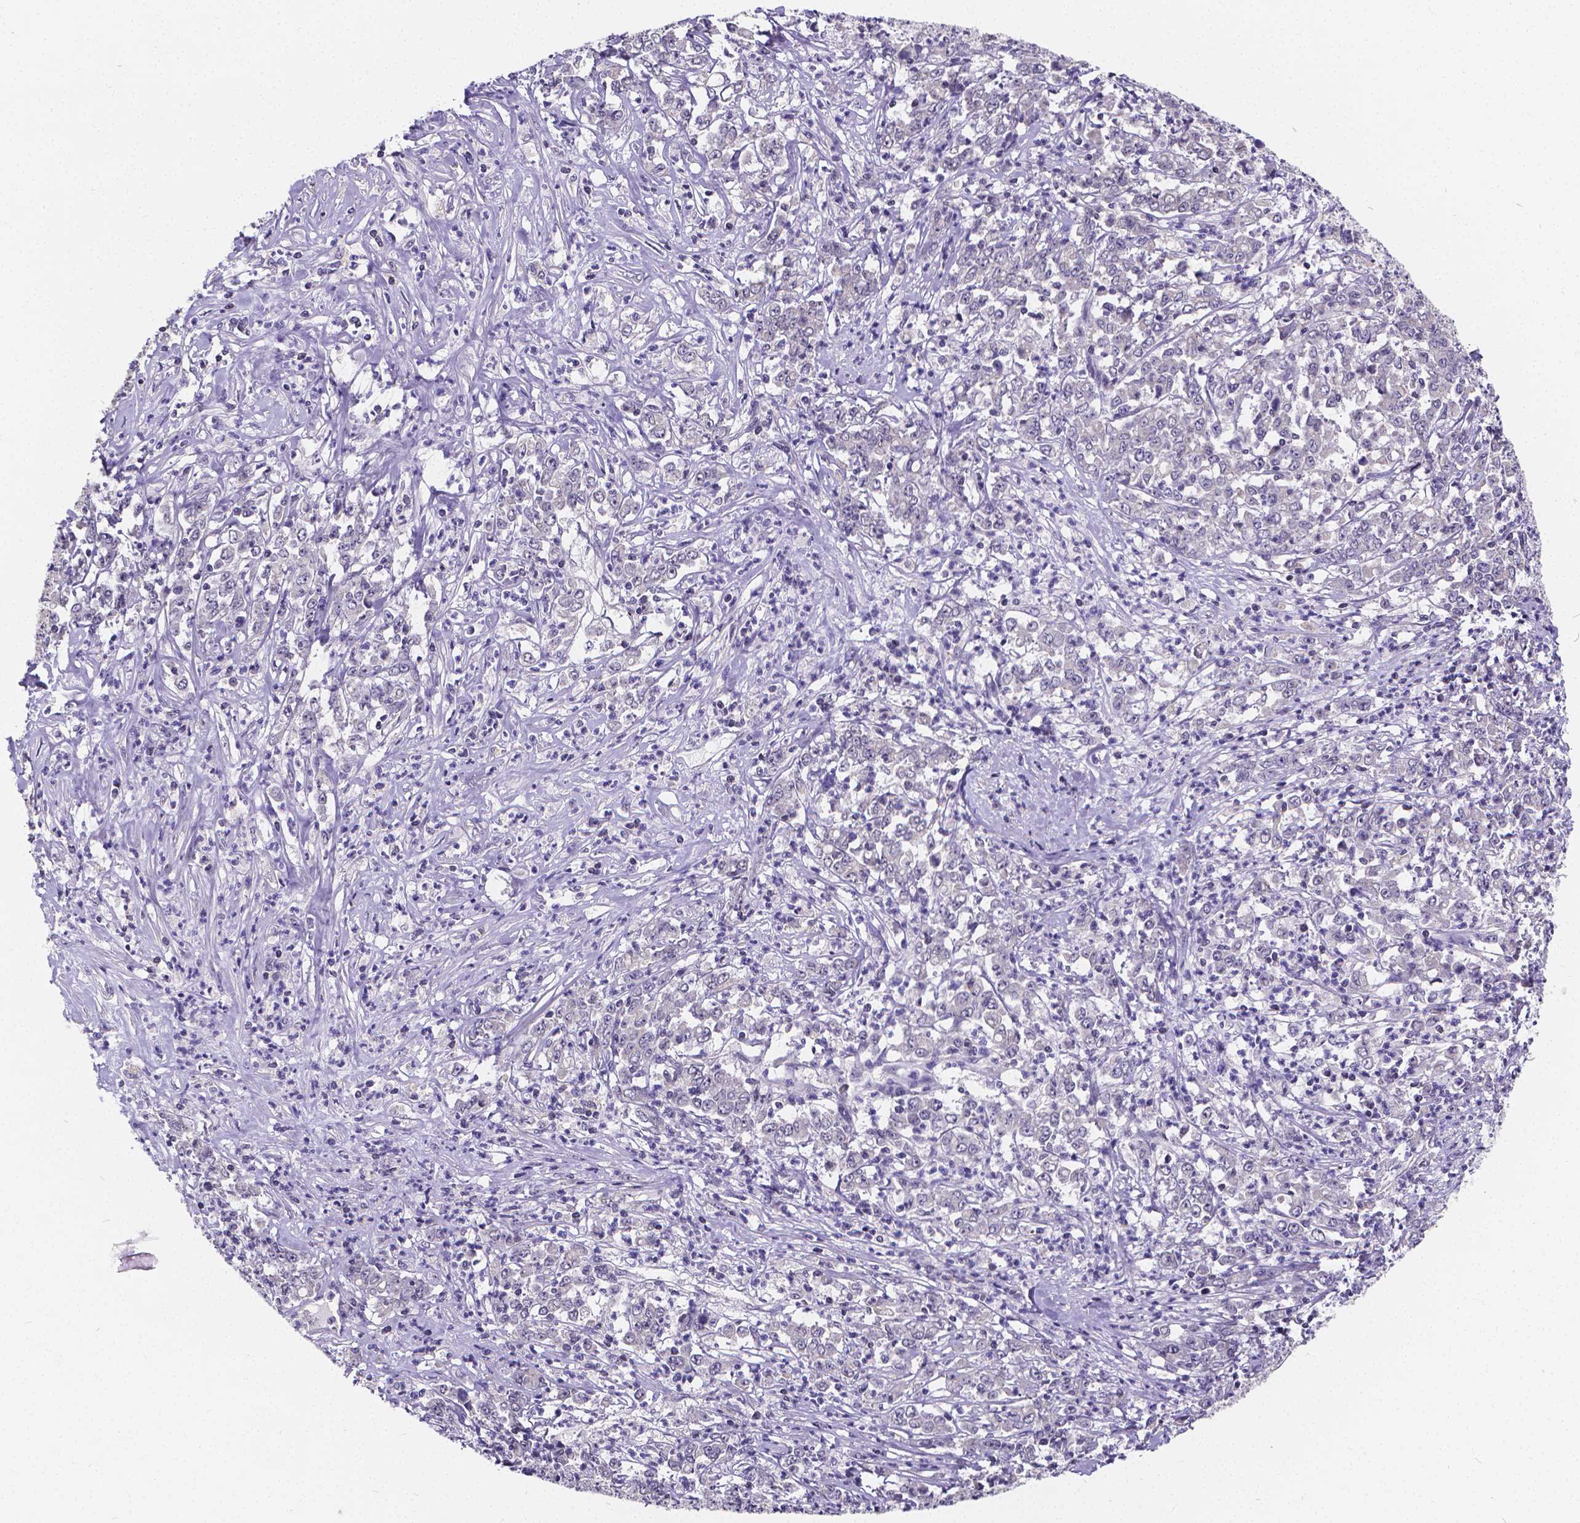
{"staining": {"intensity": "negative", "quantity": "none", "location": "none"}, "tissue": "stomach cancer", "cell_type": "Tumor cells", "image_type": "cancer", "snomed": [{"axis": "morphology", "description": "Adenocarcinoma, NOS"}, {"axis": "topography", "description": "Stomach, lower"}], "caption": "Human adenocarcinoma (stomach) stained for a protein using immunohistochemistry exhibits no expression in tumor cells.", "gene": "GLRB", "patient": {"sex": "female", "age": 71}}